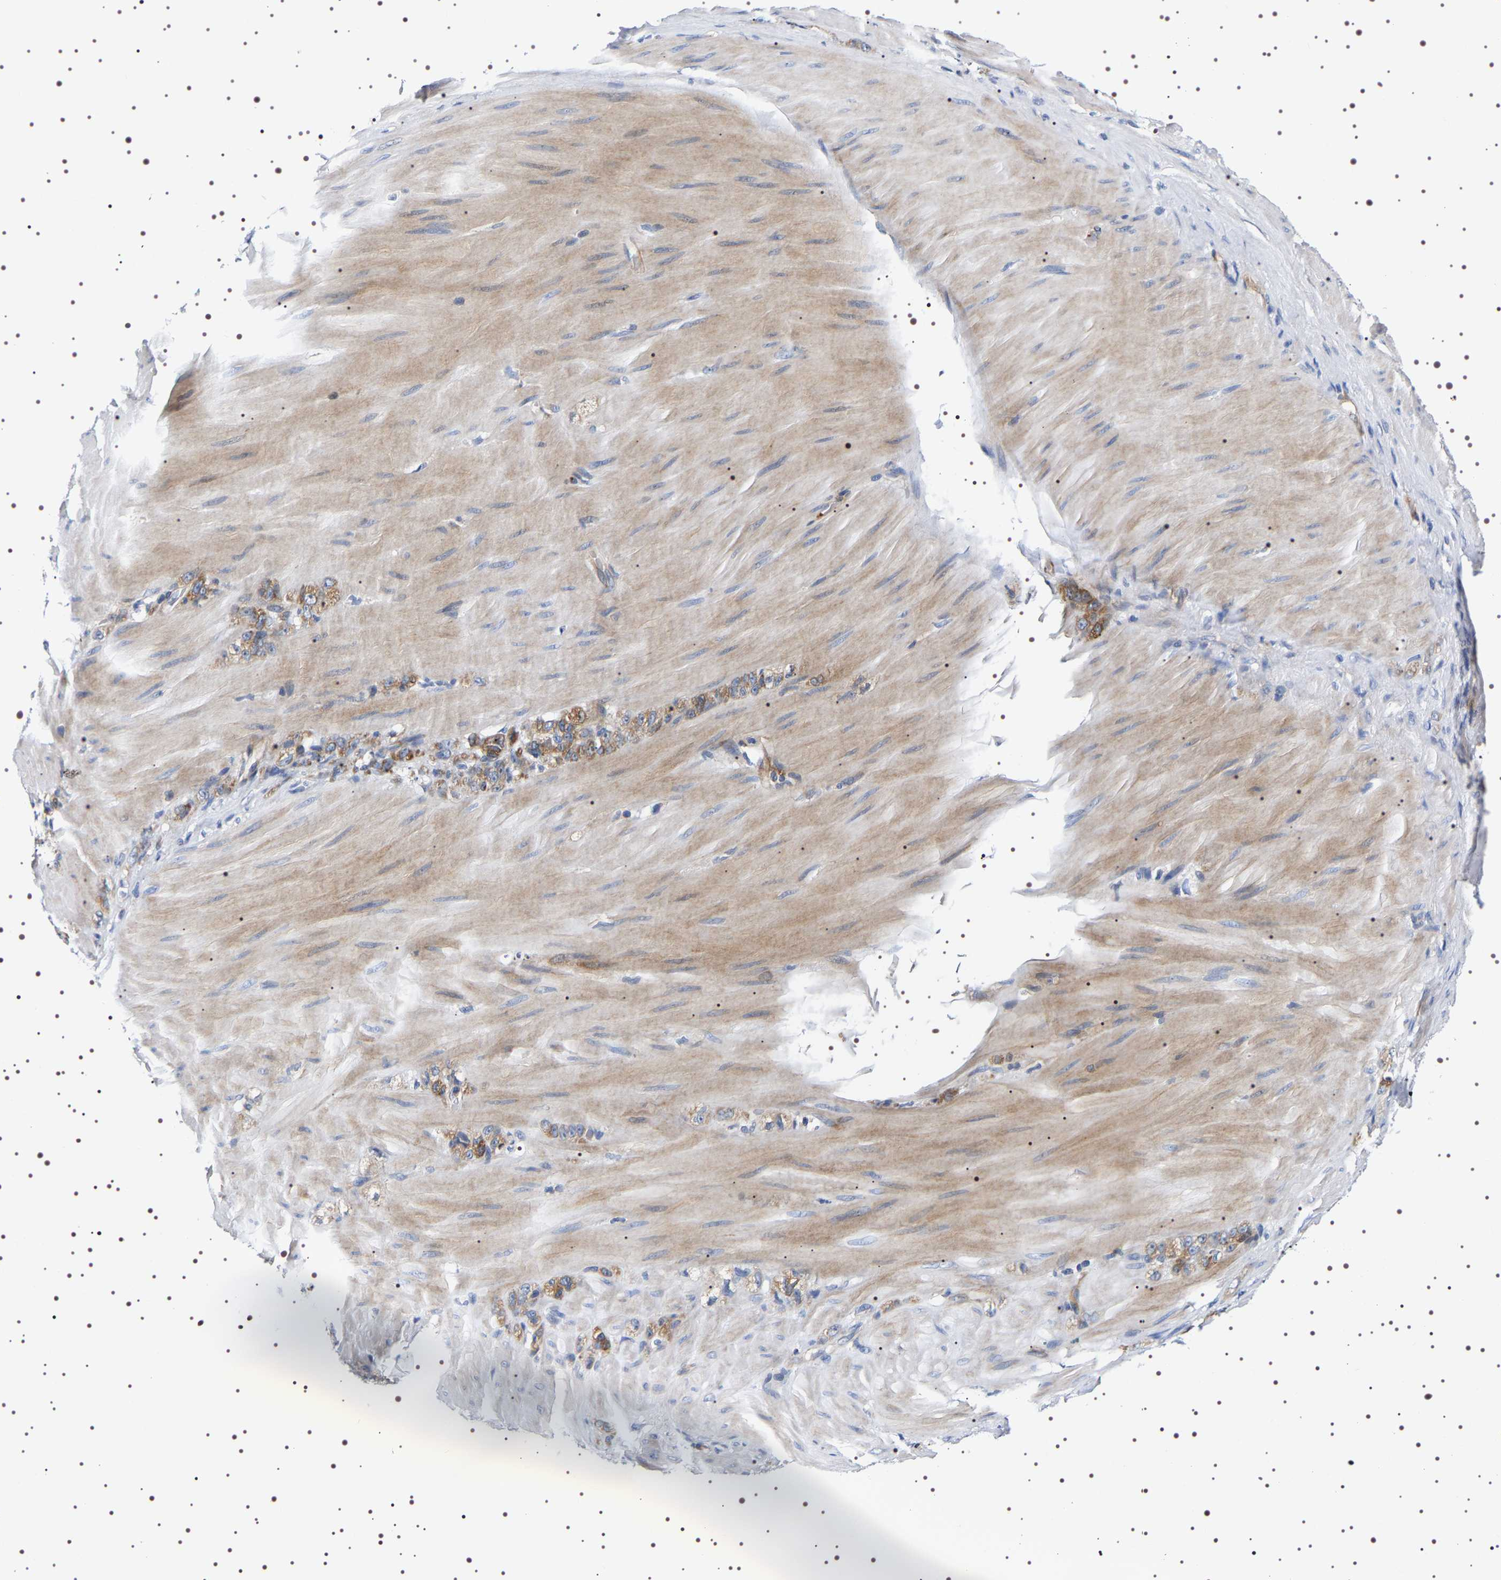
{"staining": {"intensity": "moderate", "quantity": ">75%", "location": "cytoplasmic/membranous"}, "tissue": "stomach cancer", "cell_type": "Tumor cells", "image_type": "cancer", "snomed": [{"axis": "morphology", "description": "Normal tissue, NOS"}, {"axis": "morphology", "description": "Adenocarcinoma, NOS"}, {"axis": "topography", "description": "Stomach"}], "caption": "Stomach cancer (adenocarcinoma) was stained to show a protein in brown. There is medium levels of moderate cytoplasmic/membranous staining in about >75% of tumor cells.", "gene": "SQLE", "patient": {"sex": "male", "age": 82}}